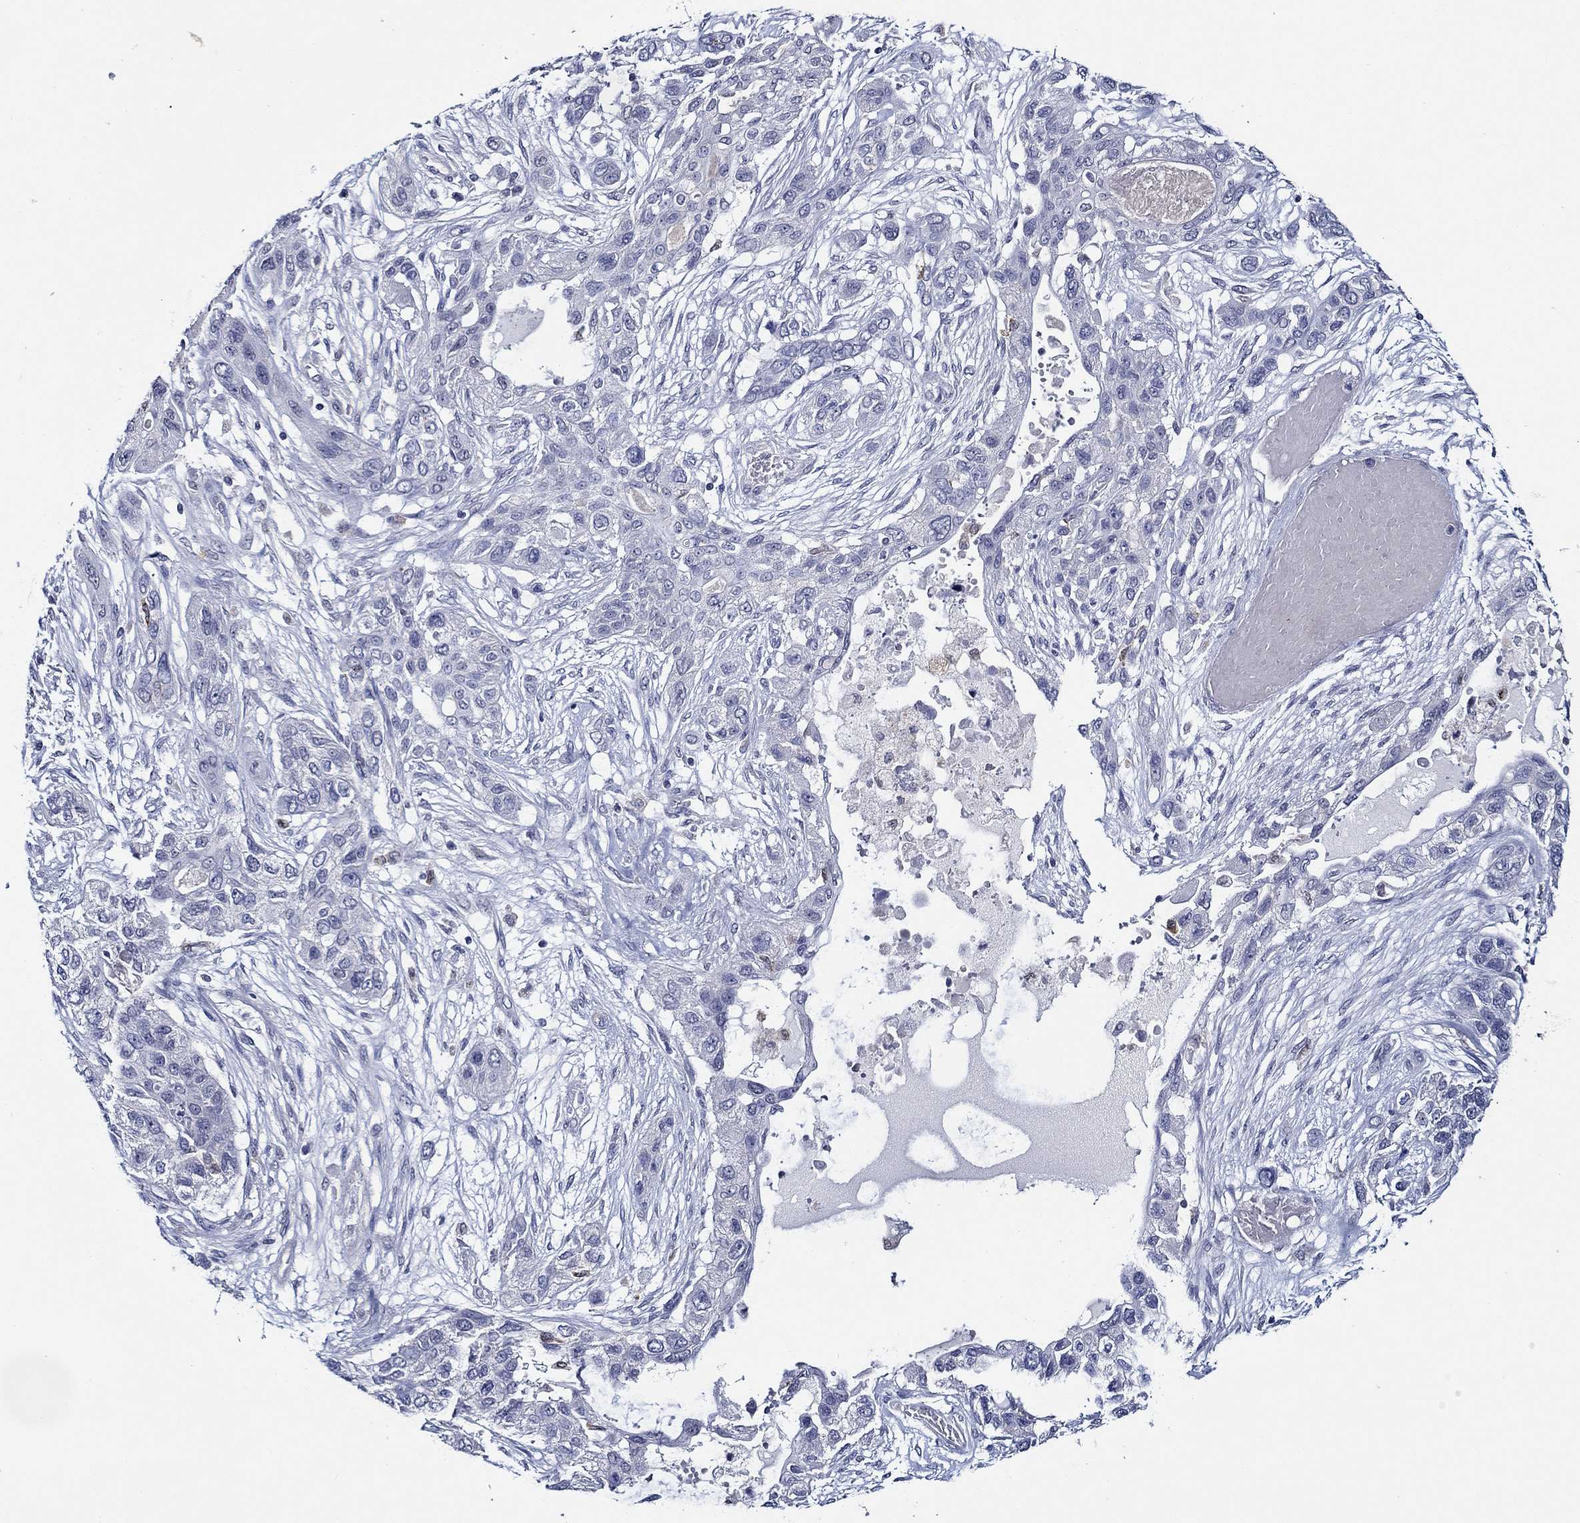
{"staining": {"intensity": "negative", "quantity": "none", "location": "none"}, "tissue": "lung cancer", "cell_type": "Tumor cells", "image_type": "cancer", "snomed": [{"axis": "morphology", "description": "Squamous cell carcinoma, NOS"}, {"axis": "topography", "description": "Lung"}], "caption": "Immunohistochemistry (IHC) photomicrograph of neoplastic tissue: human lung cancer stained with DAB (3,3'-diaminobenzidine) shows no significant protein staining in tumor cells. (Stains: DAB IHC with hematoxylin counter stain, Microscopy: brightfield microscopy at high magnification).", "gene": "GATA2", "patient": {"sex": "female", "age": 70}}